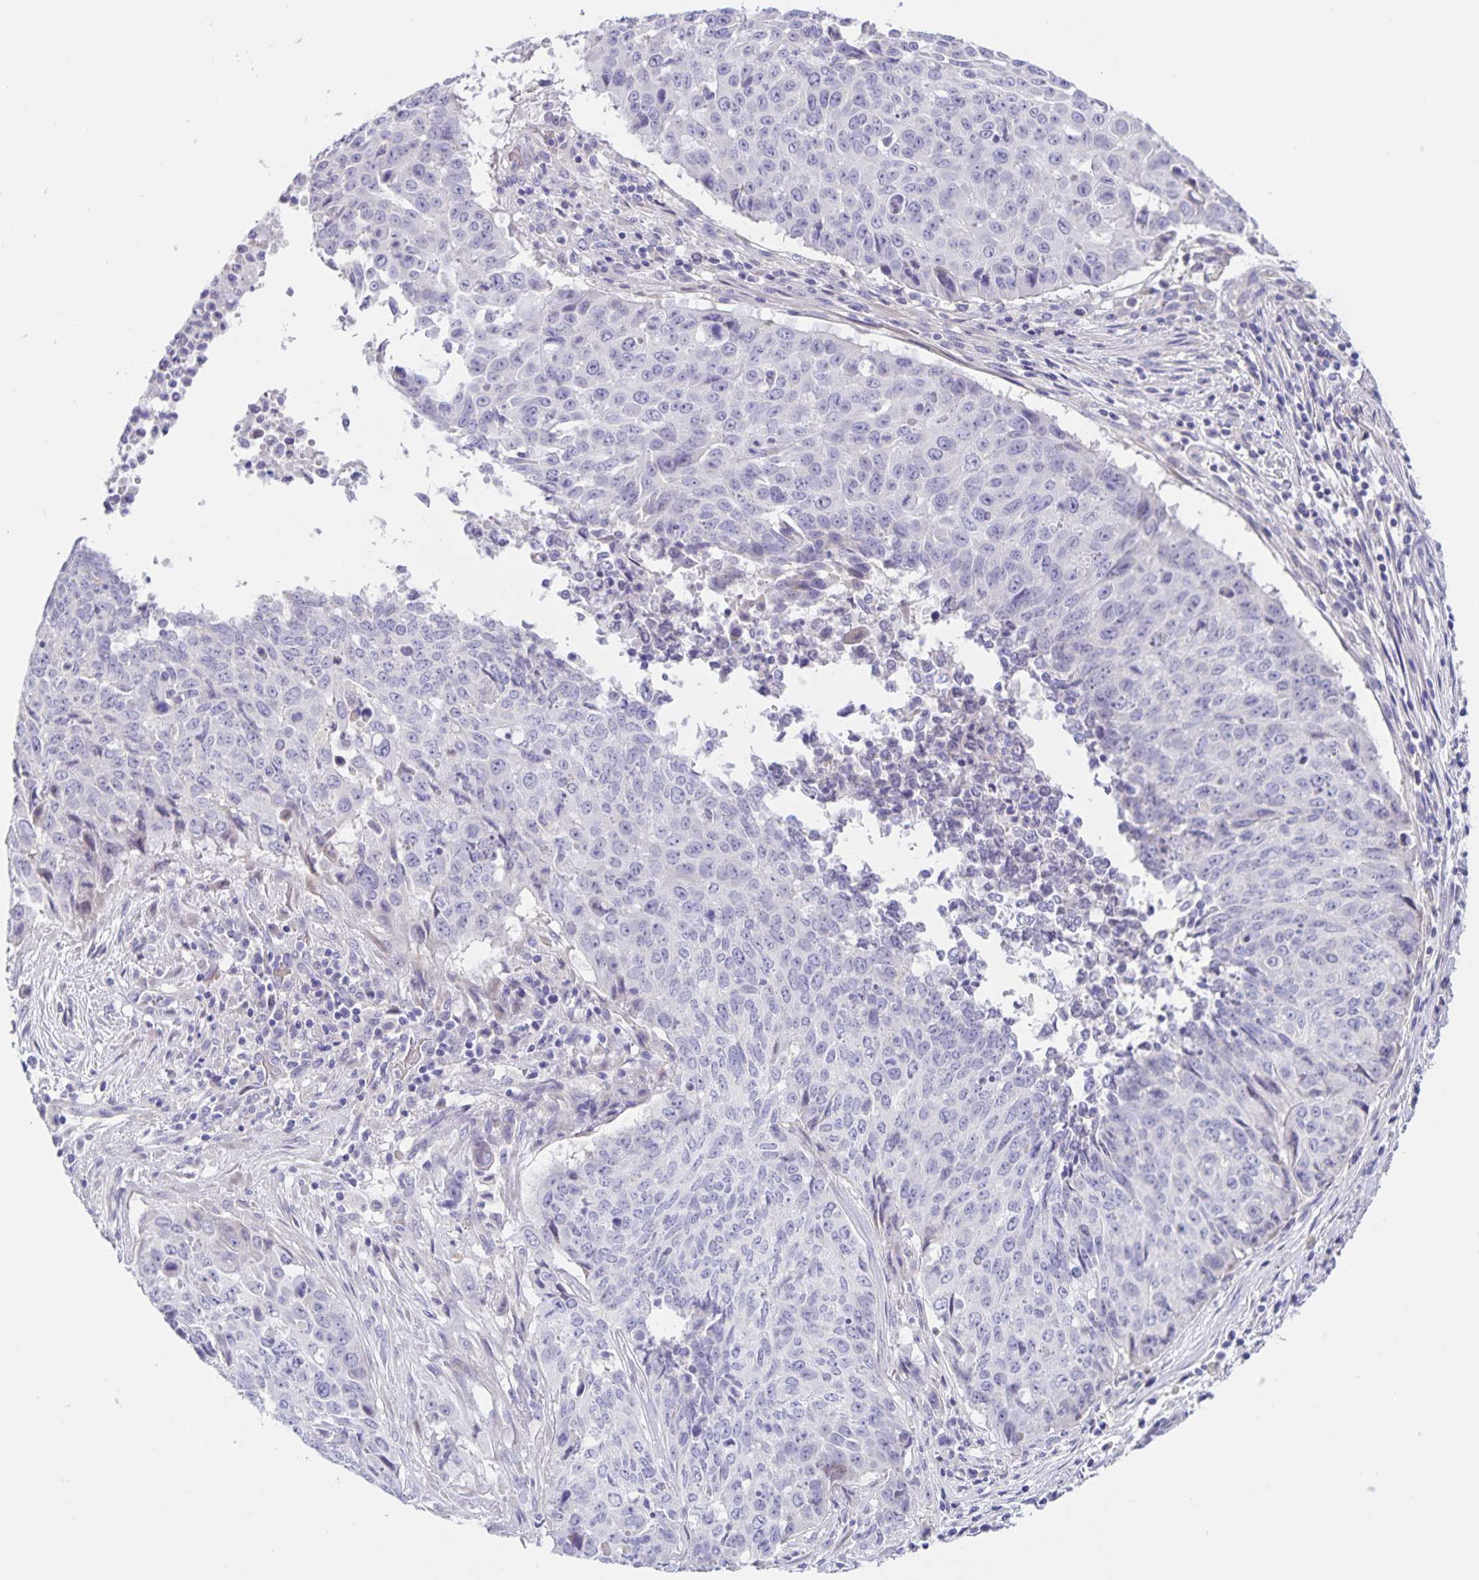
{"staining": {"intensity": "negative", "quantity": "none", "location": "none"}, "tissue": "lung cancer", "cell_type": "Tumor cells", "image_type": "cancer", "snomed": [{"axis": "morphology", "description": "Normal tissue, NOS"}, {"axis": "morphology", "description": "Squamous cell carcinoma, NOS"}, {"axis": "topography", "description": "Bronchus"}, {"axis": "topography", "description": "Lung"}], "caption": "A high-resolution image shows immunohistochemistry staining of lung cancer, which displays no significant staining in tumor cells. Nuclei are stained in blue.", "gene": "DMGDH", "patient": {"sex": "male", "age": 64}}